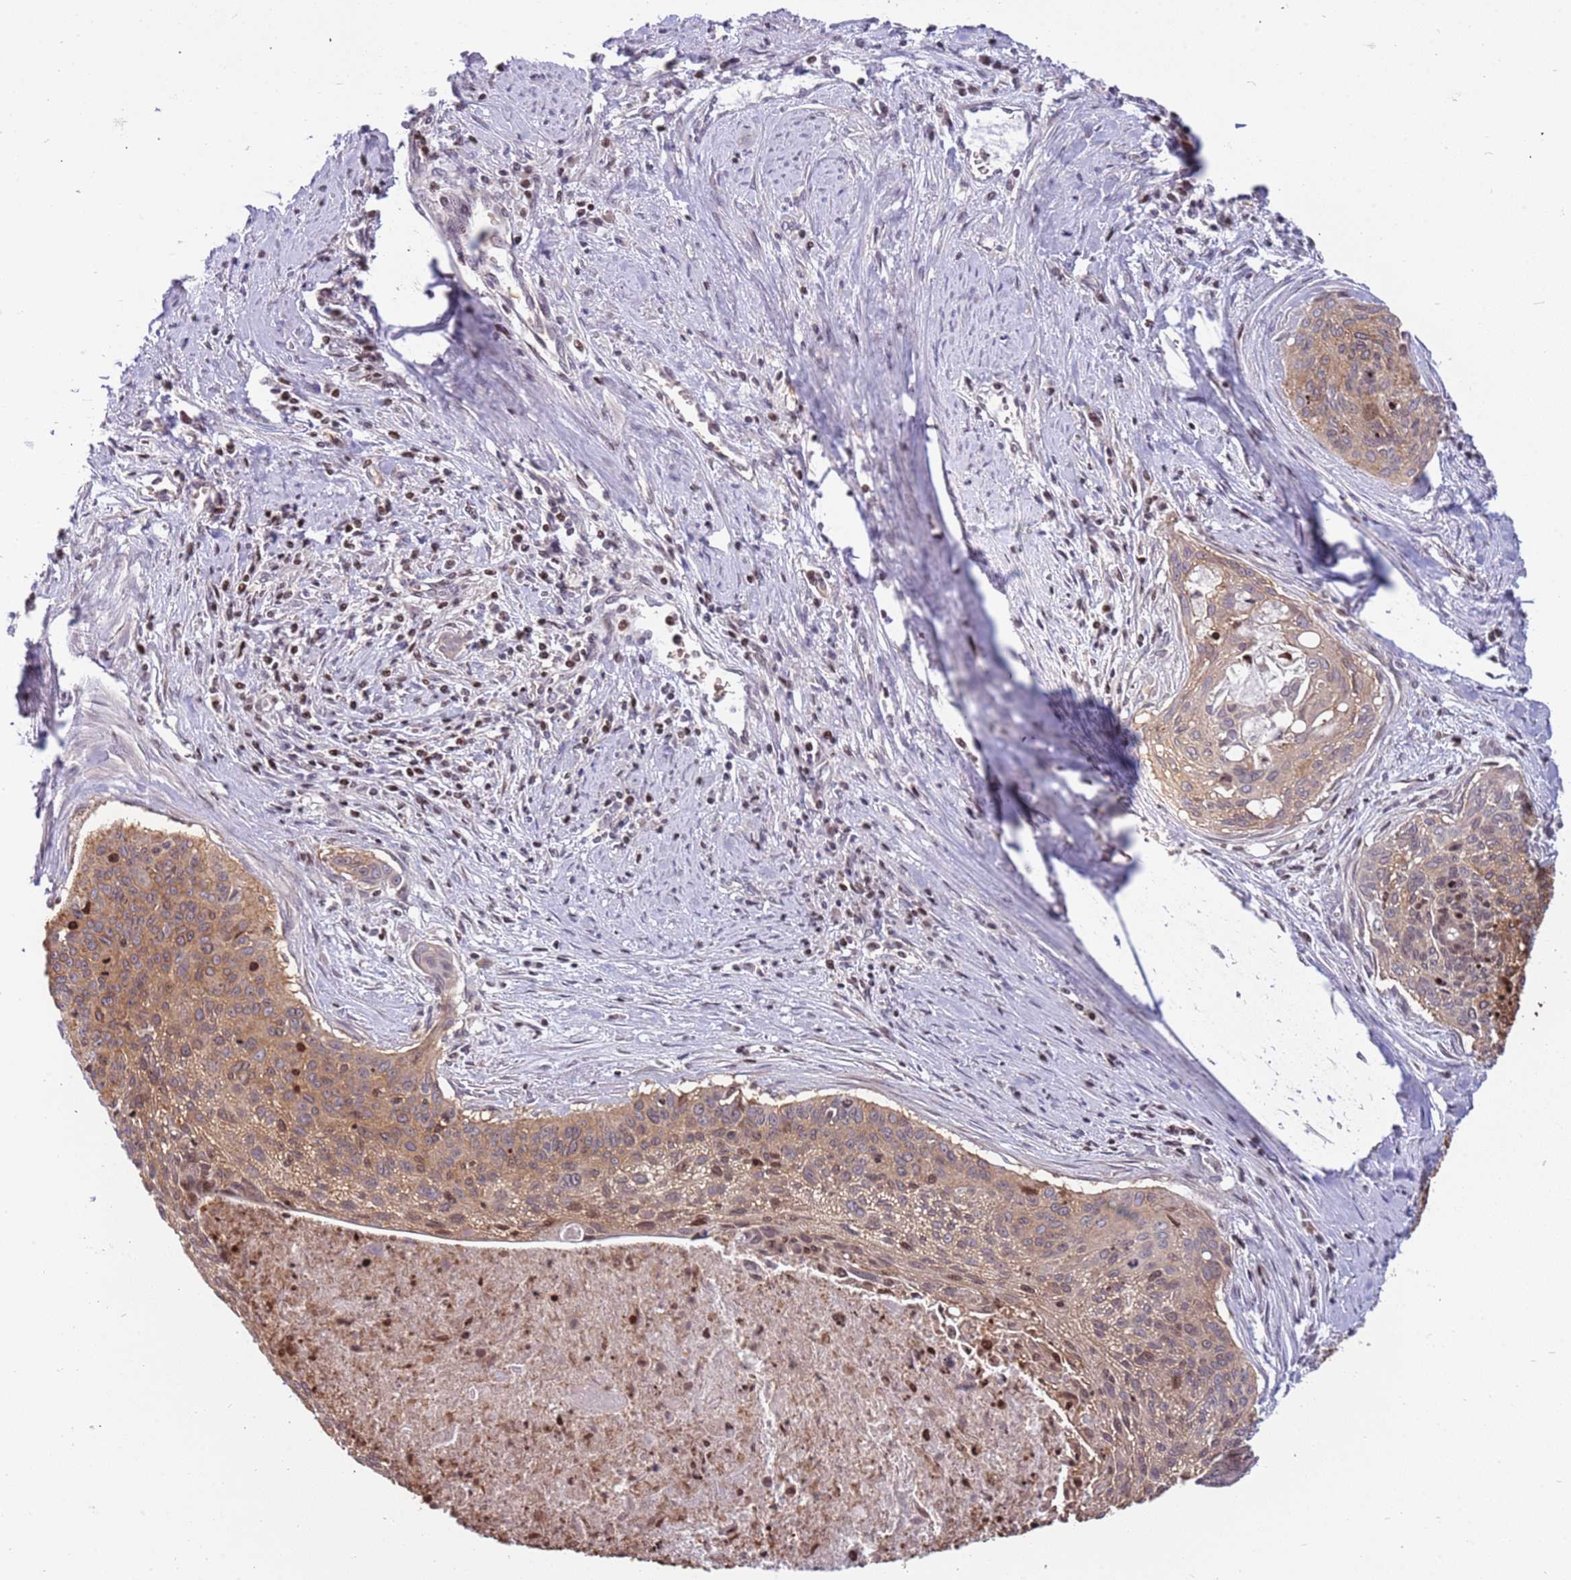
{"staining": {"intensity": "moderate", "quantity": ">75%", "location": "cytoplasmic/membranous"}, "tissue": "cervical cancer", "cell_type": "Tumor cells", "image_type": "cancer", "snomed": [{"axis": "morphology", "description": "Squamous cell carcinoma, NOS"}, {"axis": "topography", "description": "Cervix"}], "caption": "Immunohistochemical staining of cervical squamous cell carcinoma exhibits moderate cytoplasmic/membranous protein expression in approximately >75% of tumor cells. (IHC, brightfield microscopy, high magnification).", "gene": "ARHGEF5", "patient": {"sex": "female", "age": 55}}